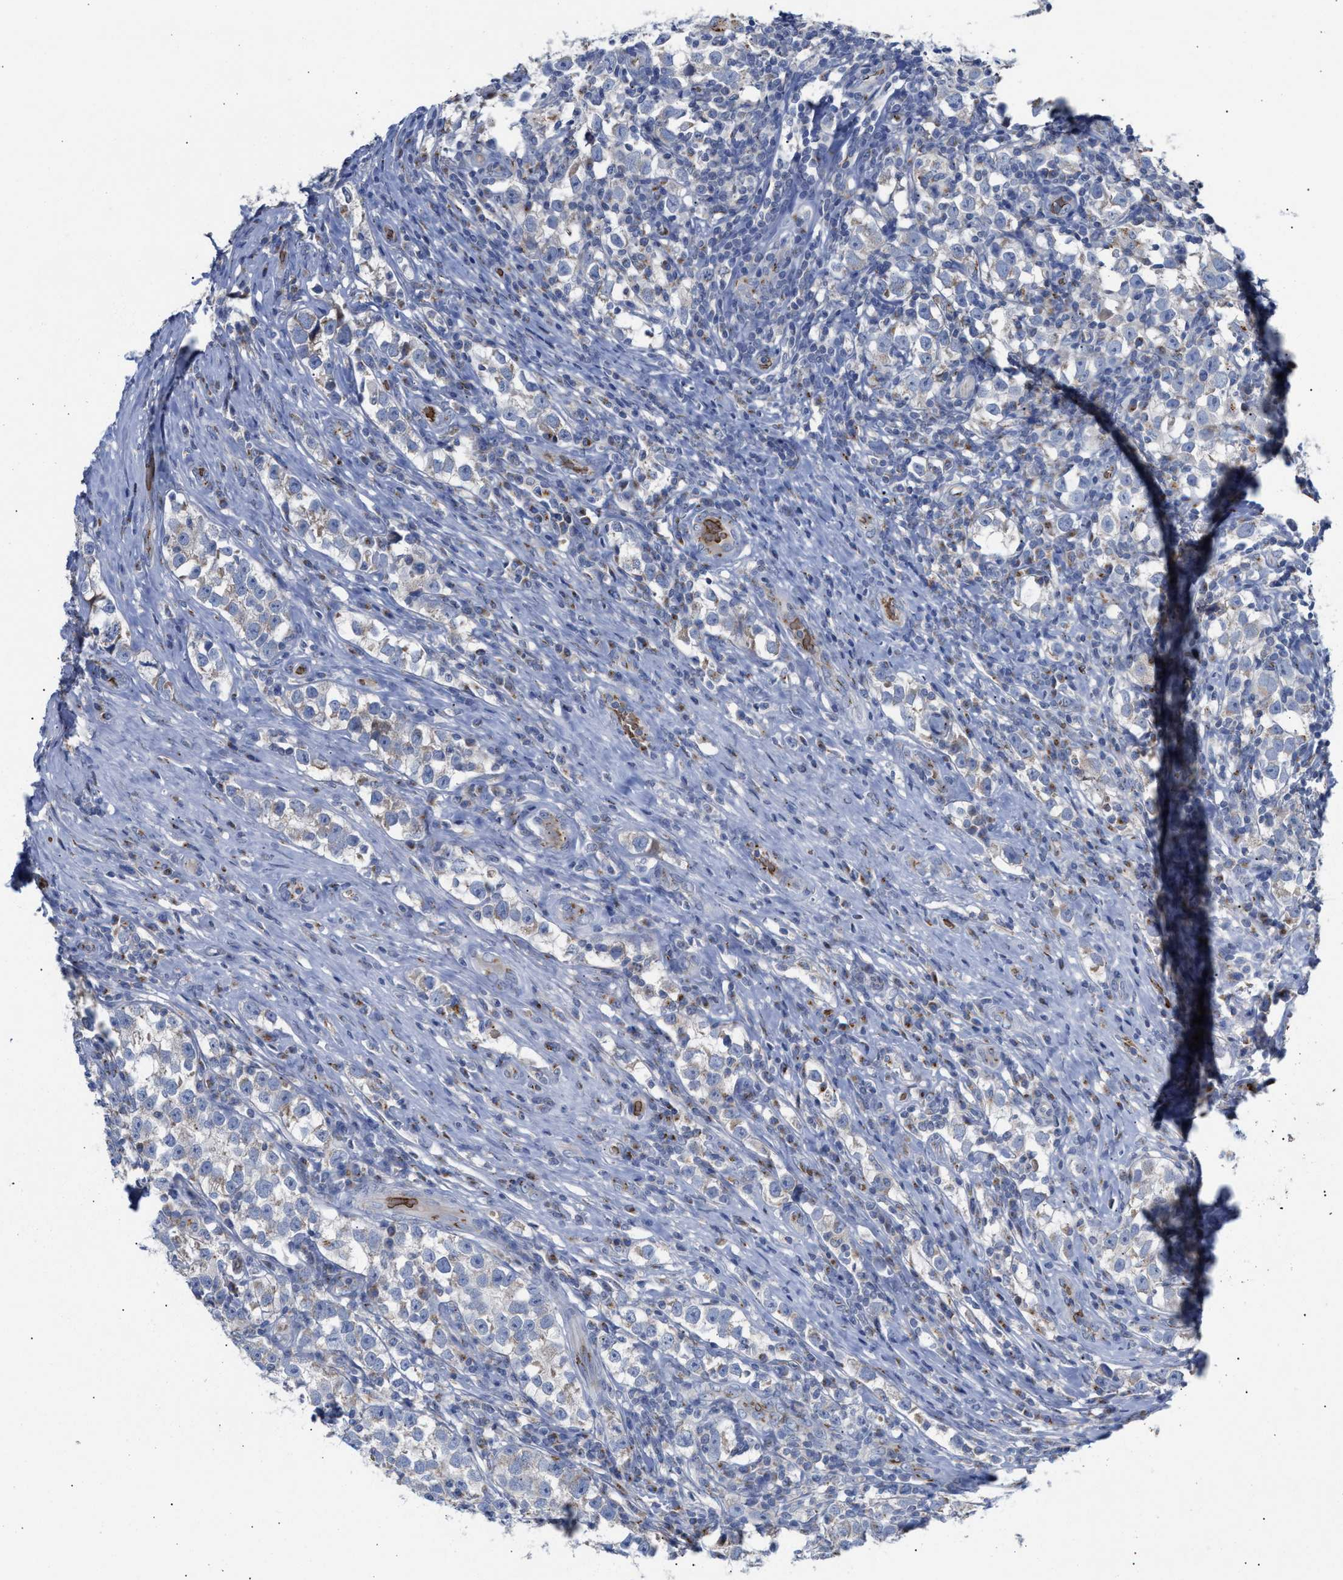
{"staining": {"intensity": "weak", "quantity": "25%-75%", "location": "cytoplasmic/membranous"}, "tissue": "testis cancer", "cell_type": "Tumor cells", "image_type": "cancer", "snomed": [{"axis": "morphology", "description": "Normal tissue, NOS"}, {"axis": "morphology", "description": "Seminoma, NOS"}, {"axis": "topography", "description": "Testis"}], "caption": "Approximately 25%-75% of tumor cells in human testis cancer exhibit weak cytoplasmic/membranous protein positivity as visualized by brown immunohistochemical staining.", "gene": "CCL2", "patient": {"sex": "male", "age": 43}}